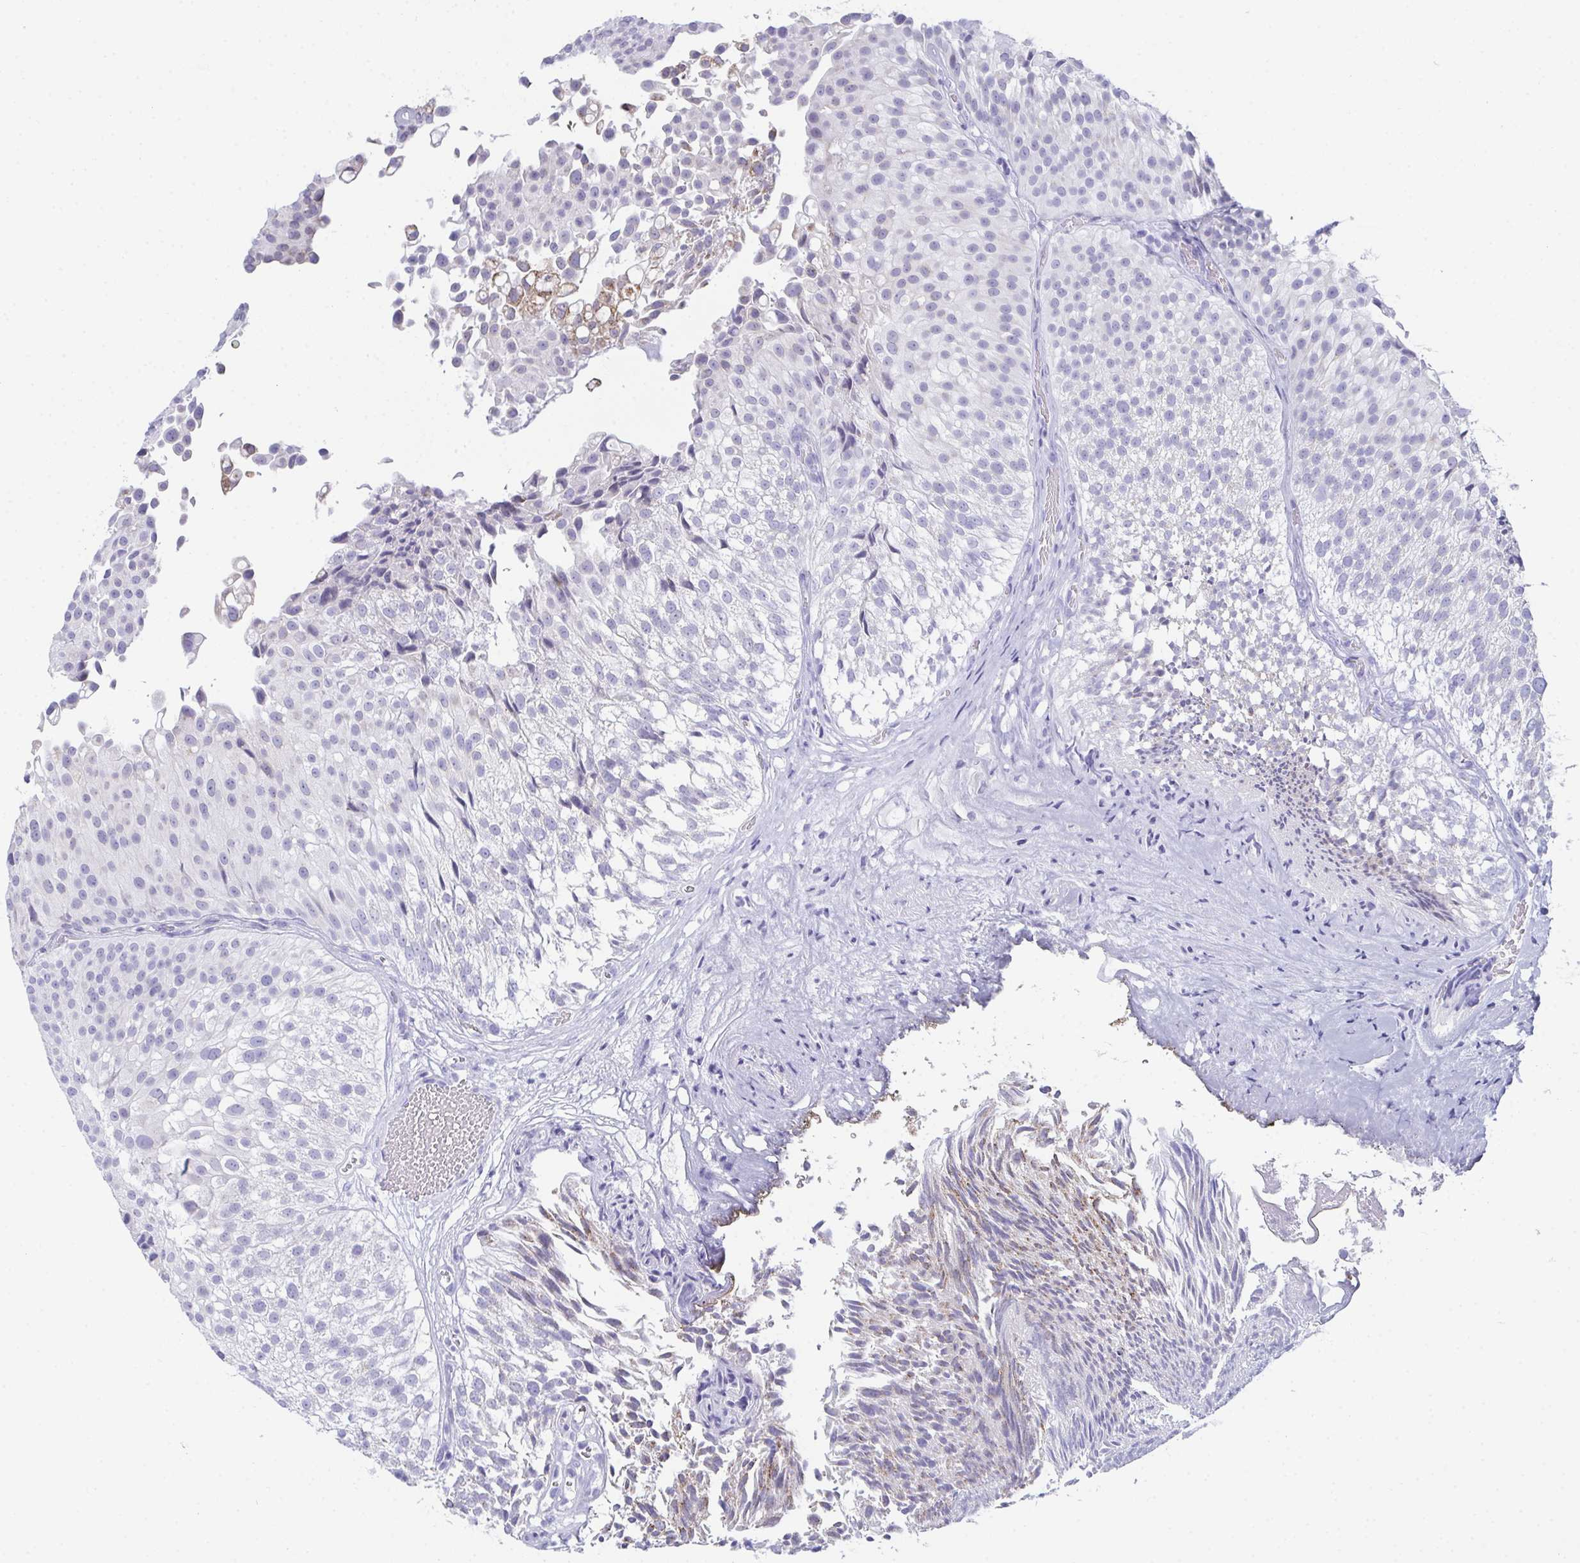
{"staining": {"intensity": "negative", "quantity": "none", "location": "none"}, "tissue": "urothelial cancer", "cell_type": "Tumor cells", "image_type": "cancer", "snomed": [{"axis": "morphology", "description": "Urothelial carcinoma, Low grade"}, {"axis": "topography", "description": "Urinary bladder"}], "caption": "The immunohistochemistry (IHC) micrograph has no significant expression in tumor cells of low-grade urothelial carcinoma tissue.", "gene": "TEX19", "patient": {"sex": "male", "age": 80}}